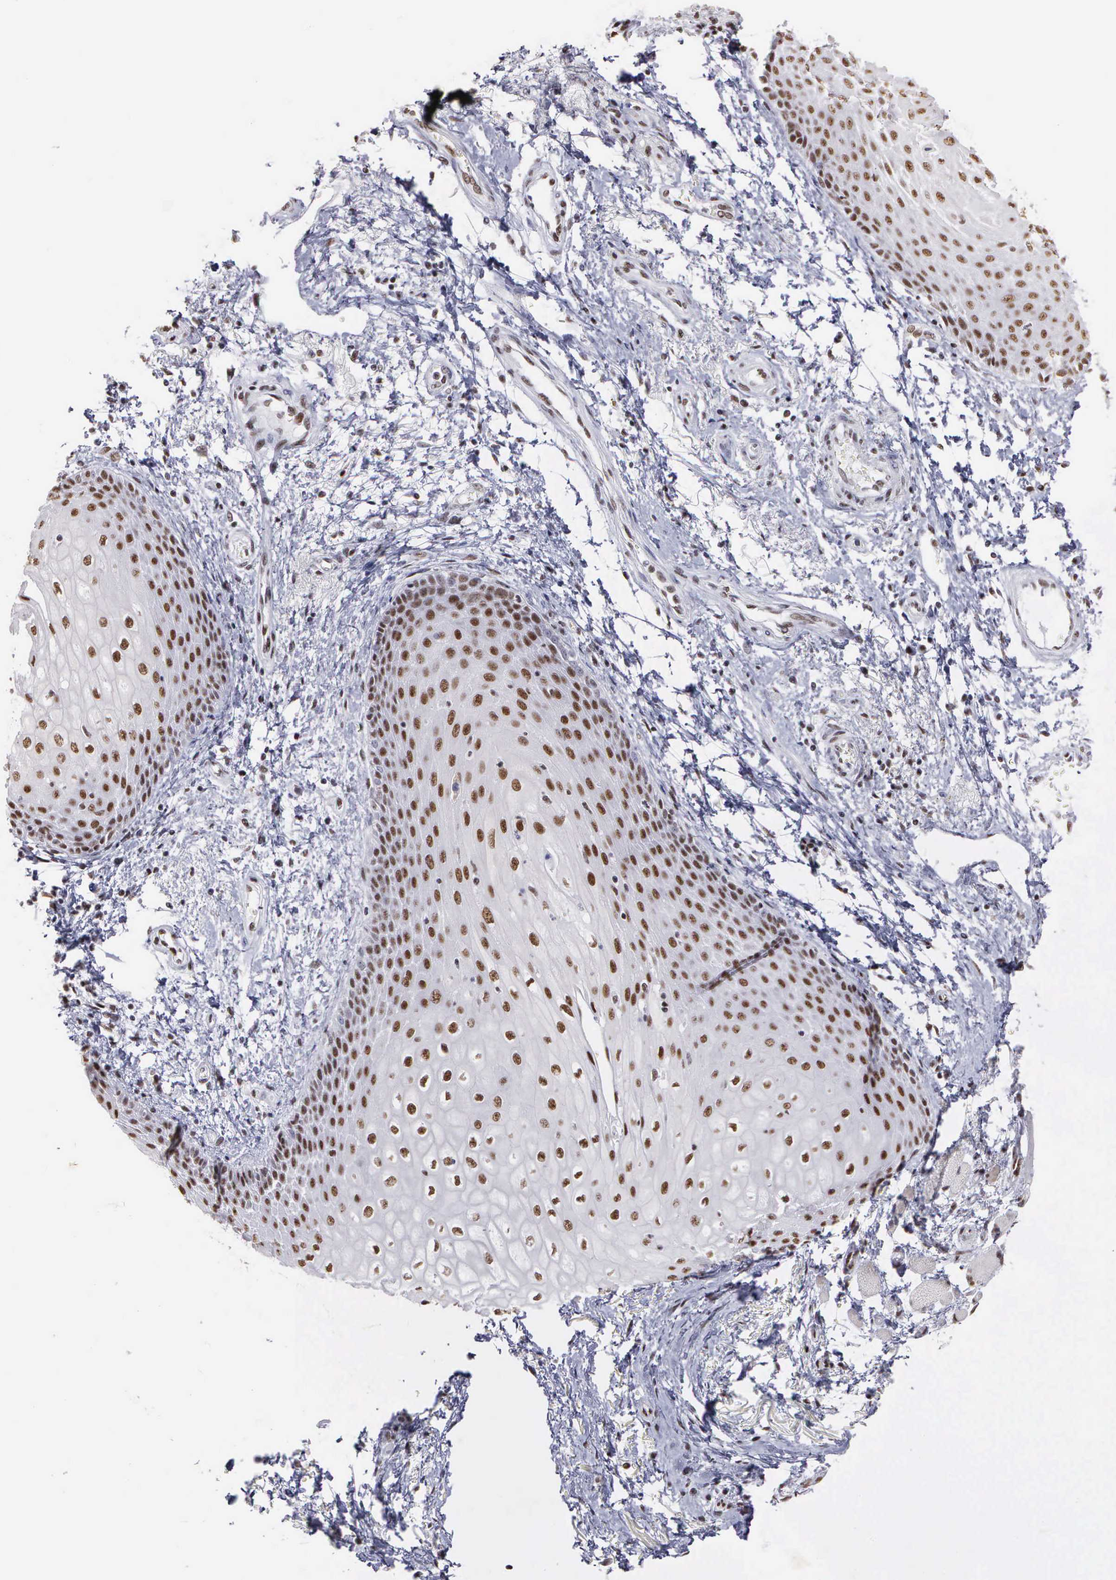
{"staining": {"intensity": "strong", "quantity": ">75%", "location": "nuclear"}, "tissue": "skin", "cell_type": "Epidermal cells", "image_type": "normal", "snomed": [{"axis": "morphology", "description": "Normal tissue, NOS"}, {"axis": "topography", "description": "Anal"}], "caption": "This image exhibits IHC staining of benign skin, with high strong nuclear expression in approximately >75% of epidermal cells.", "gene": "CSTF2", "patient": {"sex": "female", "age": 46}}